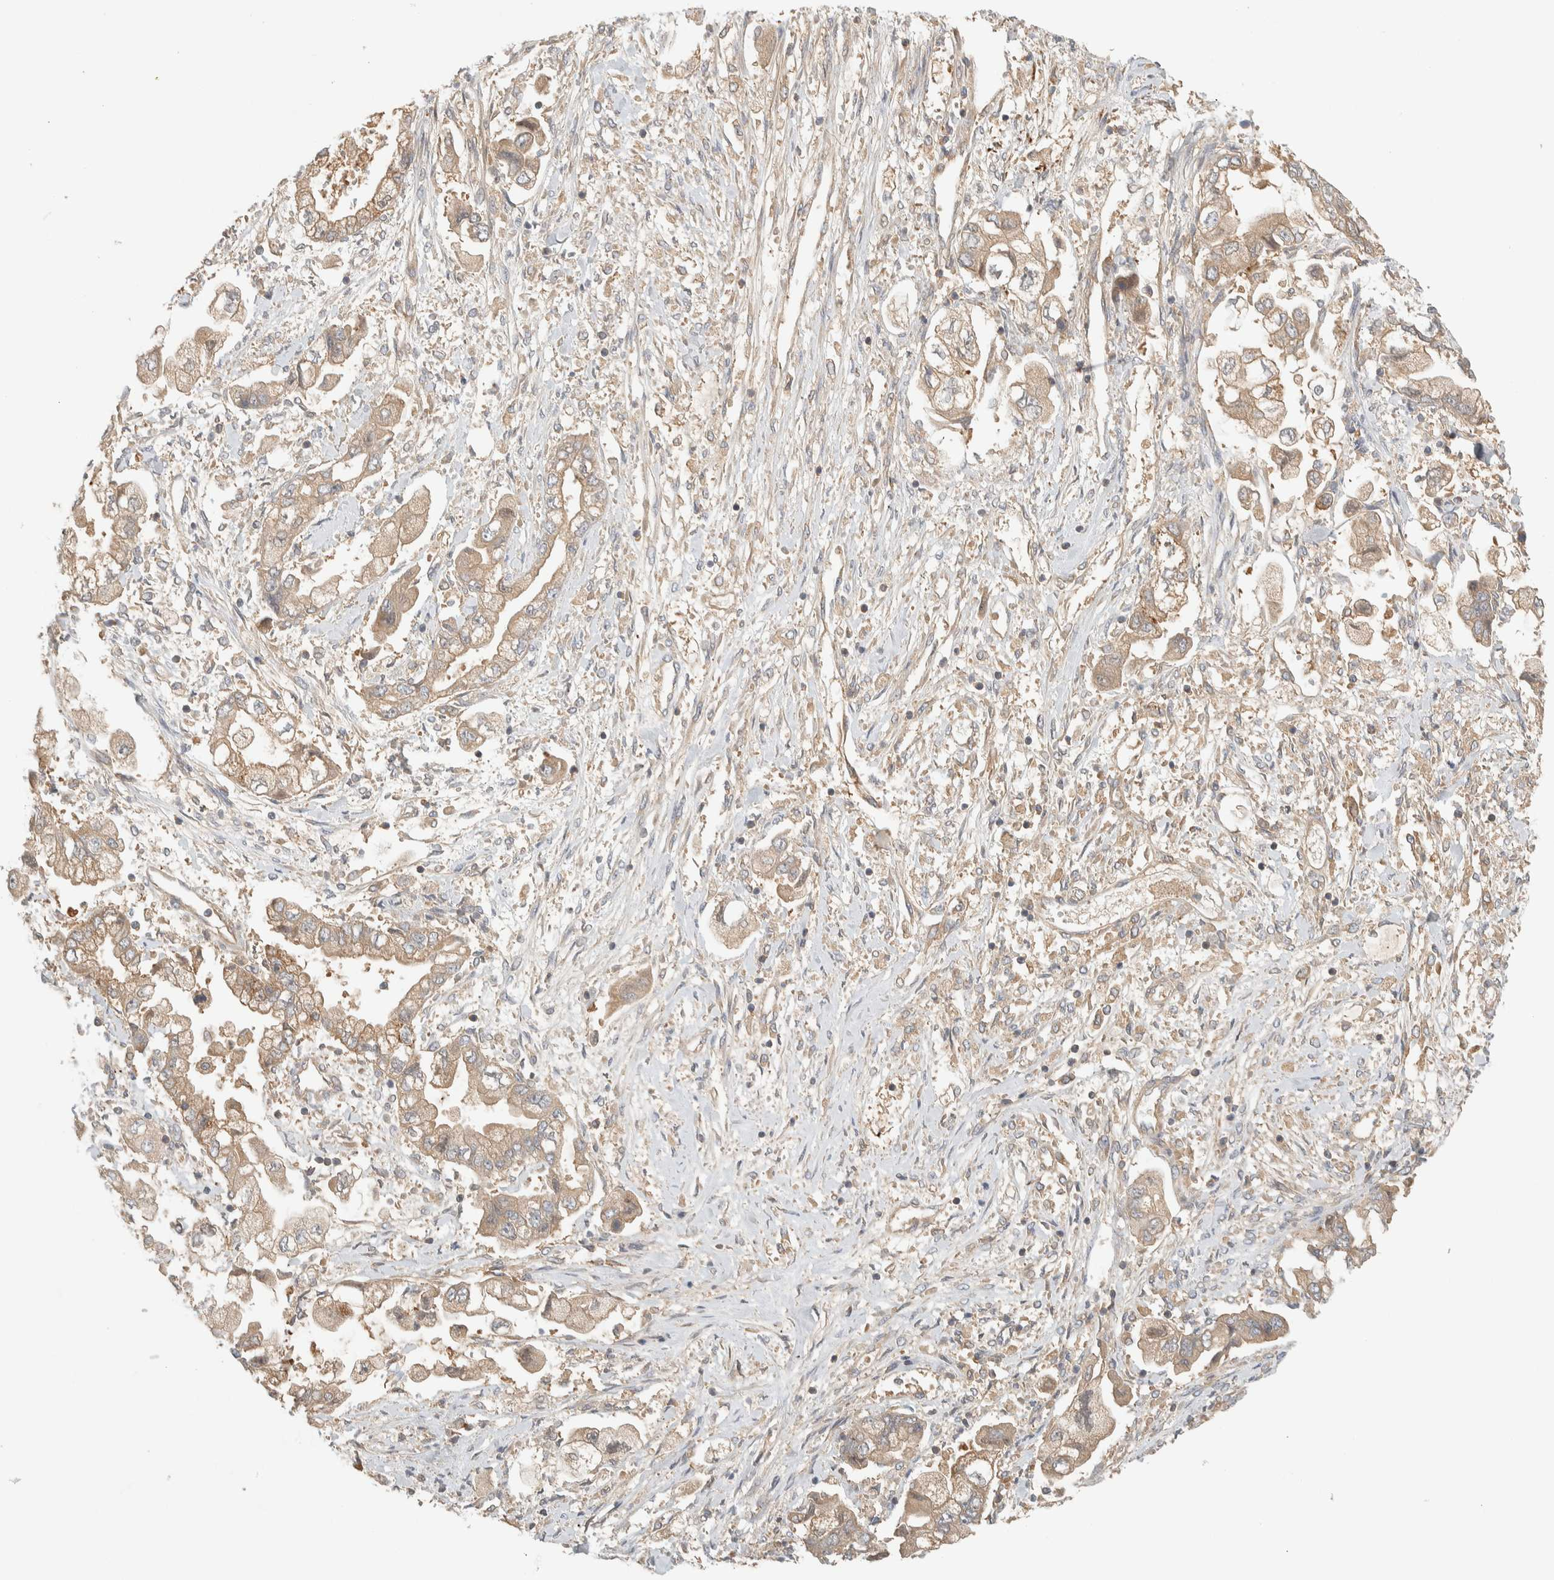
{"staining": {"intensity": "moderate", "quantity": ">75%", "location": "cytoplasmic/membranous"}, "tissue": "stomach cancer", "cell_type": "Tumor cells", "image_type": "cancer", "snomed": [{"axis": "morphology", "description": "Normal tissue, NOS"}, {"axis": "morphology", "description": "Adenocarcinoma, NOS"}, {"axis": "topography", "description": "Stomach"}], "caption": "The photomicrograph displays staining of stomach cancer (adenocarcinoma), revealing moderate cytoplasmic/membranous protein staining (brown color) within tumor cells.", "gene": "FAM167A", "patient": {"sex": "male", "age": 62}}